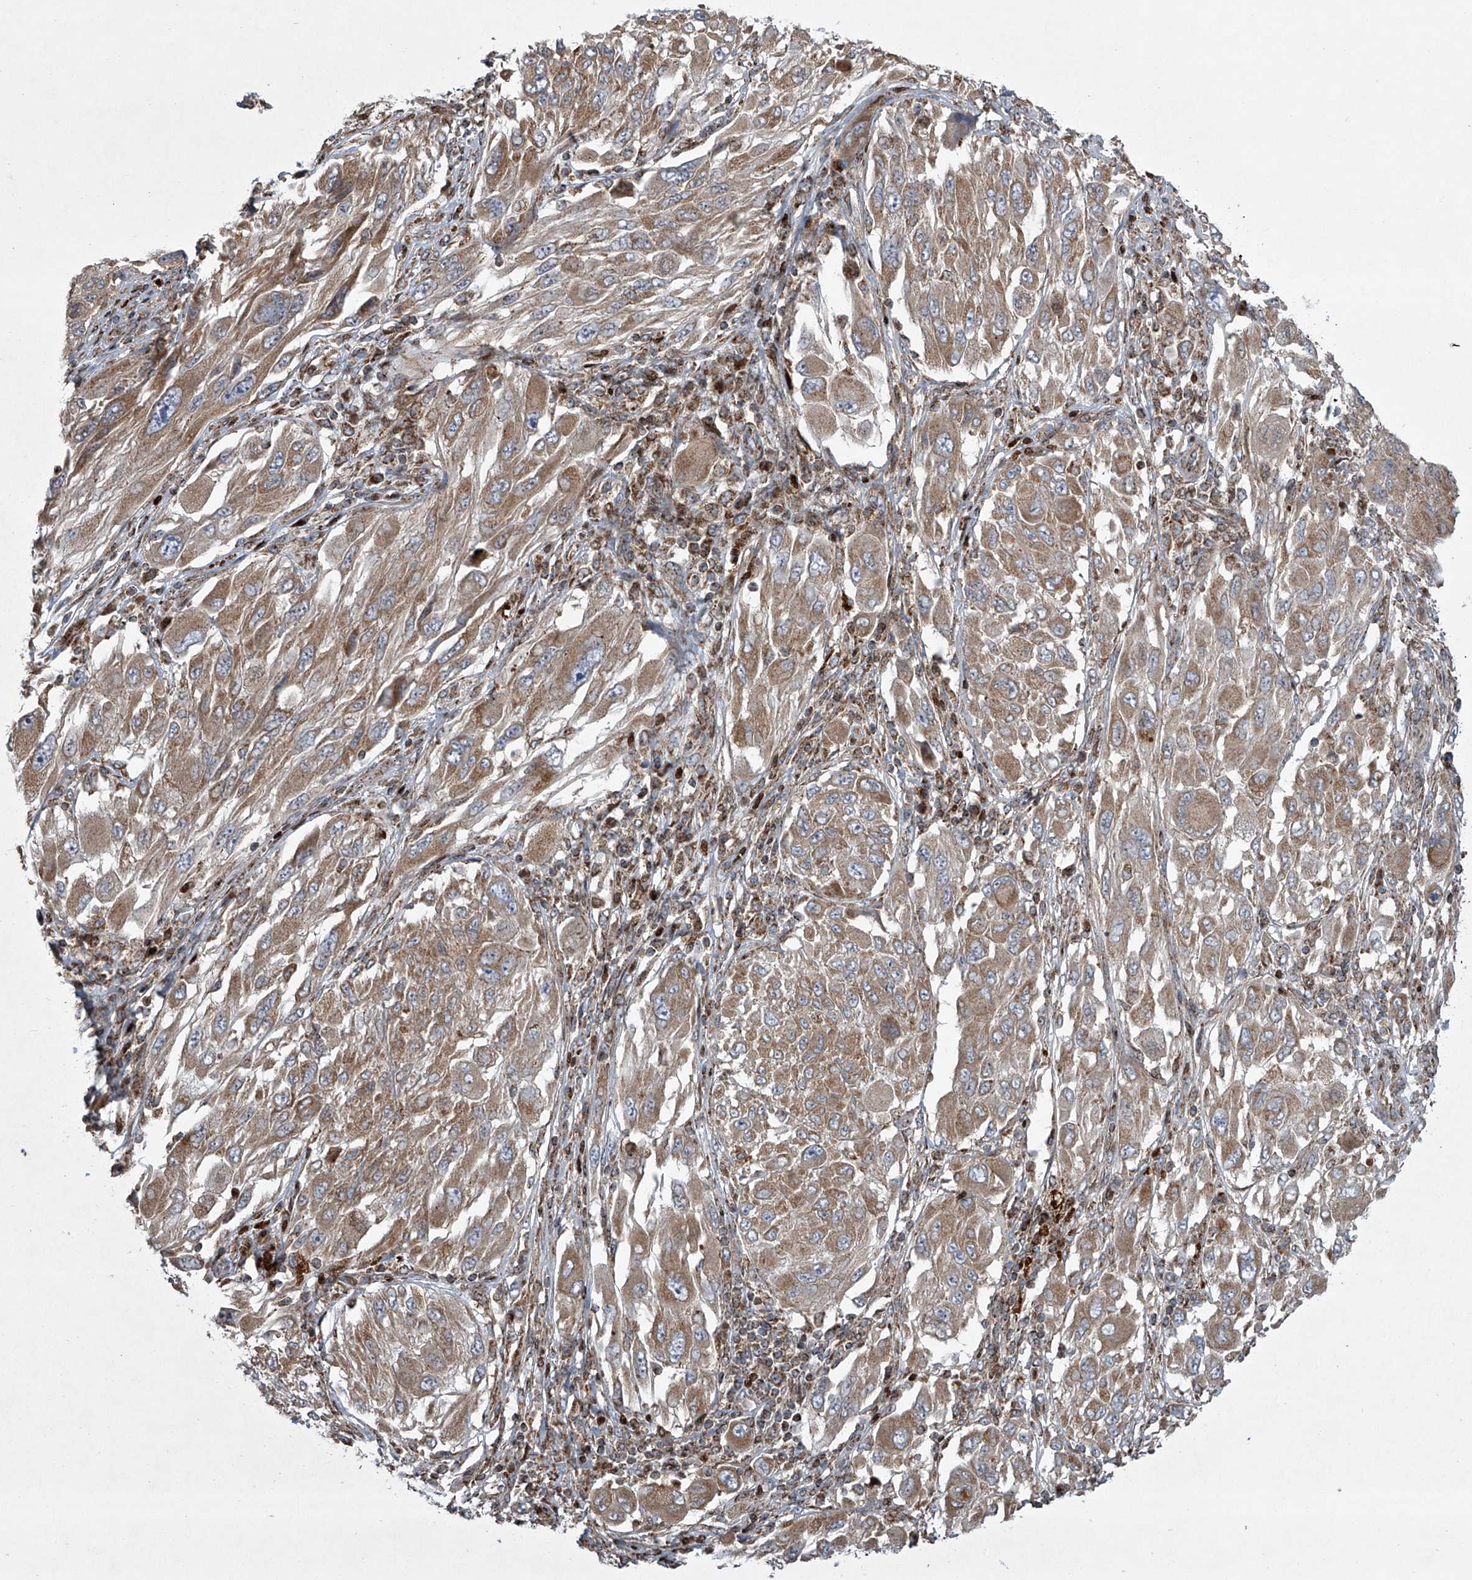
{"staining": {"intensity": "moderate", "quantity": ">75%", "location": "cytoplasmic/membranous"}, "tissue": "melanoma", "cell_type": "Tumor cells", "image_type": "cancer", "snomed": [{"axis": "morphology", "description": "Malignant melanoma, NOS"}, {"axis": "topography", "description": "Skin"}], "caption": "Immunohistochemical staining of human melanoma shows moderate cytoplasmic/membranous protein expression in approximately >75% of tumor cells. (Stains: DAB (3,3'-diaminobenzidine) in brown, nuclei in blue, Microscopy: brightfield microscopy at high magnification).", "gene": "STRADA", "patient": {"sex": "female", "age": 91}}